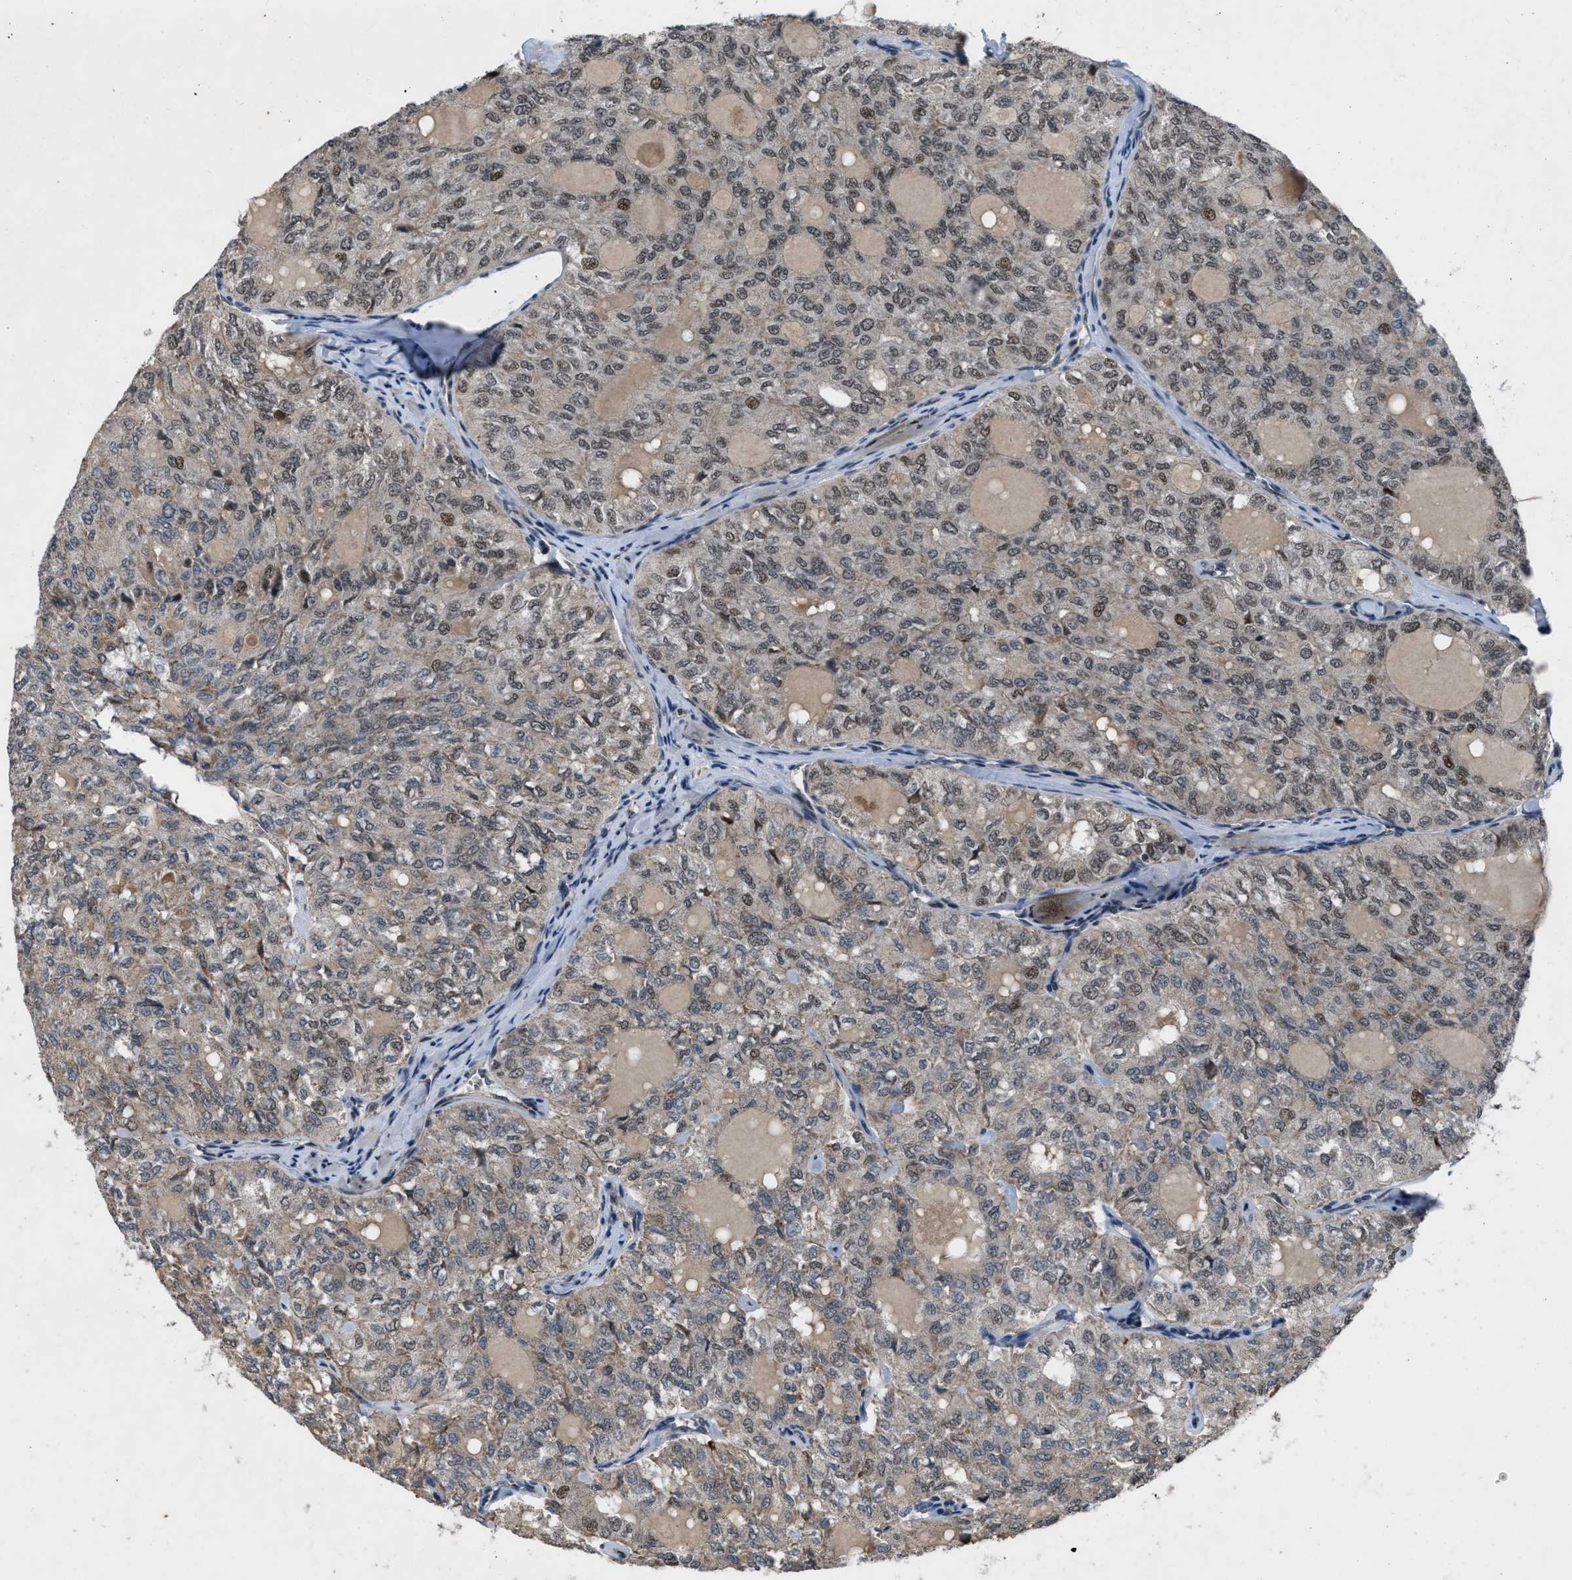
{"staining": {"intensity": "weak", "quantity": "25%-75%", "location": "nuclear"}, "tissue": "thyroid cancer", "cell_type": "Tumor cells", "image_type": "cancer", "snomed": [{"axis": "morphology", "description": "Follicular adenoma carcinoma, NOS"}, {"axis": "topography", "description": "Thyroid gland"}], "caption": "High-magnification brightfield microscopy of thyroid cancer (follicular adenoma carcinoma) stained with DAB (3,3'-diaminobenzidine) (brown) and counterstained with hematoxylin (blue). tumor cells exhibit weak nuclear staining is seen in about25%-75% of cells.", "gene": "ZNHIT1", "patient": {"sex": "male", "age": 75}}